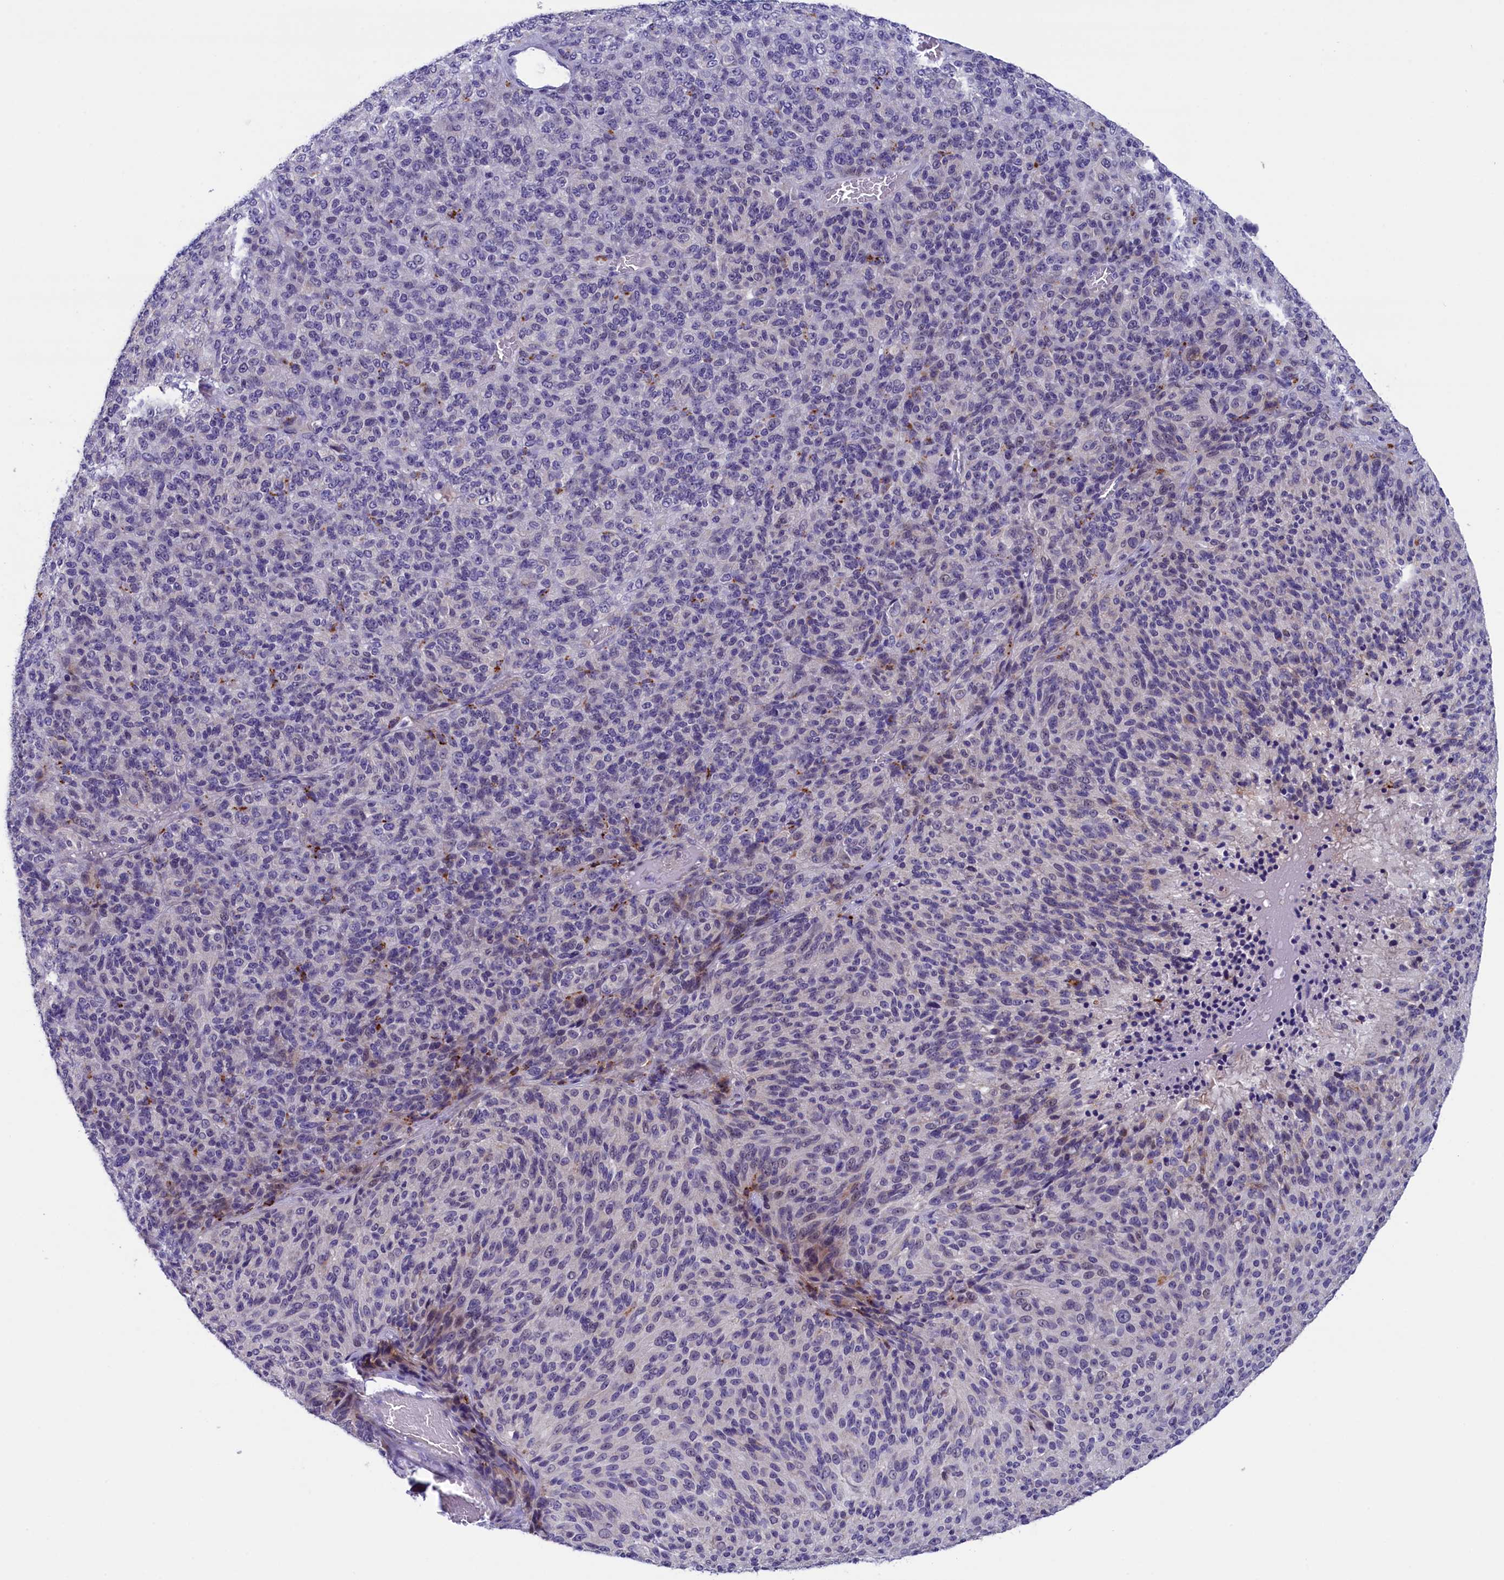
{"staining": {"intensity": "weak", "quantity": "<25%", "location": "cytoplasmic/membranous"}, "tissue": "melanoma", "cell_type": "Tumor cells", "image_type": "cancer", "snomed": [{"axis": "morphology", "description": "Malignant melanoma, Metastatic site"}, {"axis": "topography", "description": "Brain"}], "caption": "The histopathology image shows no staining of tumor cells in malignant melanoma (metastatic site).", "gene": "SCD5", "patient": {"sex": "female", "age": 56}}